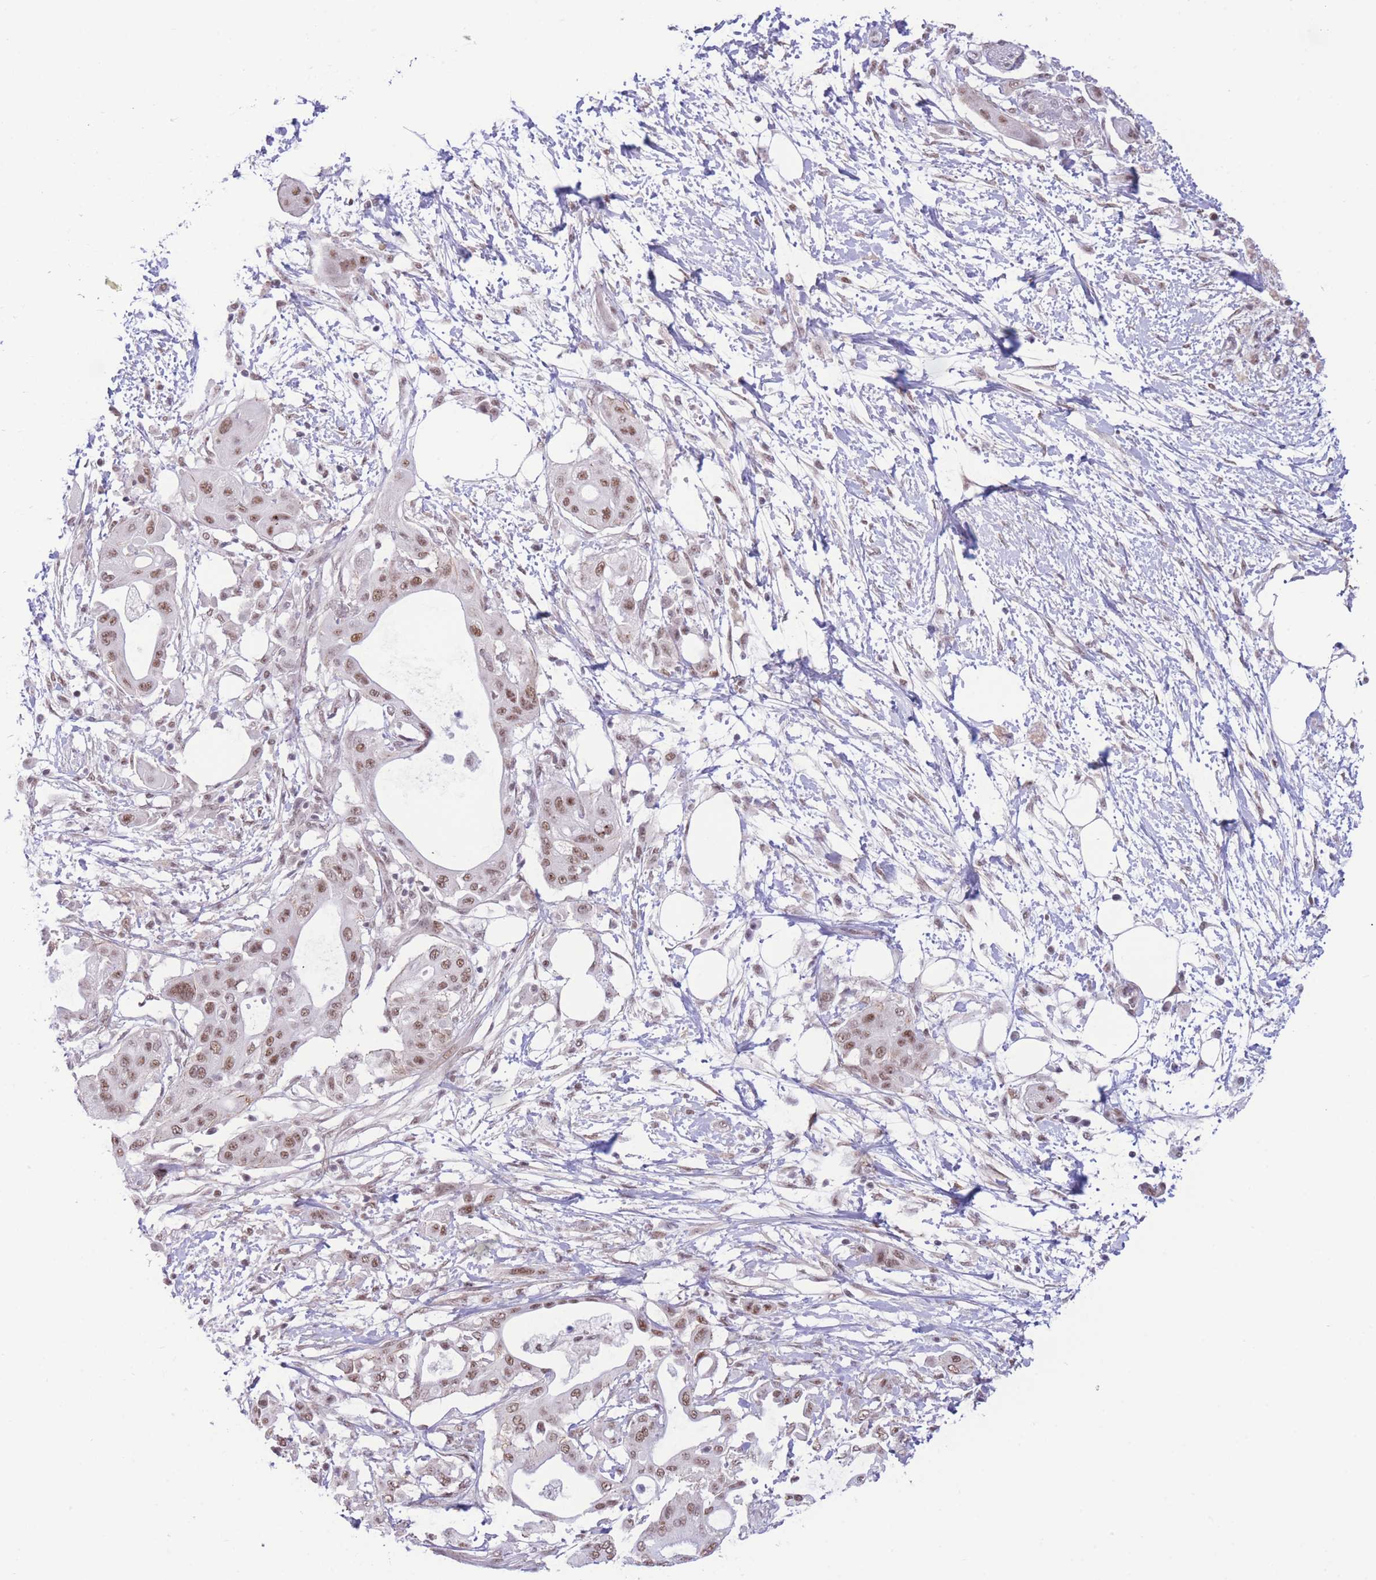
{"staining": {"intensity": "moderate", "quantity": ">75%", "location": "nuclear"}, "tissue": "pancreatic cancer", "cell_type": "Tumor cells", "image_type": "cancer", "snomed": [{"axis": "morphology", "description": "Adenocarcinoma, NOS"}, {"axis": "topography", "description": "Pancreas"}], "caption": "Immunohistochemistry photomicrograph of human pancreatic cancer (adenocarcinoma) stained for a protein (brown), which reveals medium levels of moderate nuclear expression in approximately >75% of tumor cells.", "gene": "PCIF1", "patient": {"sex": "male", "age": 68}}